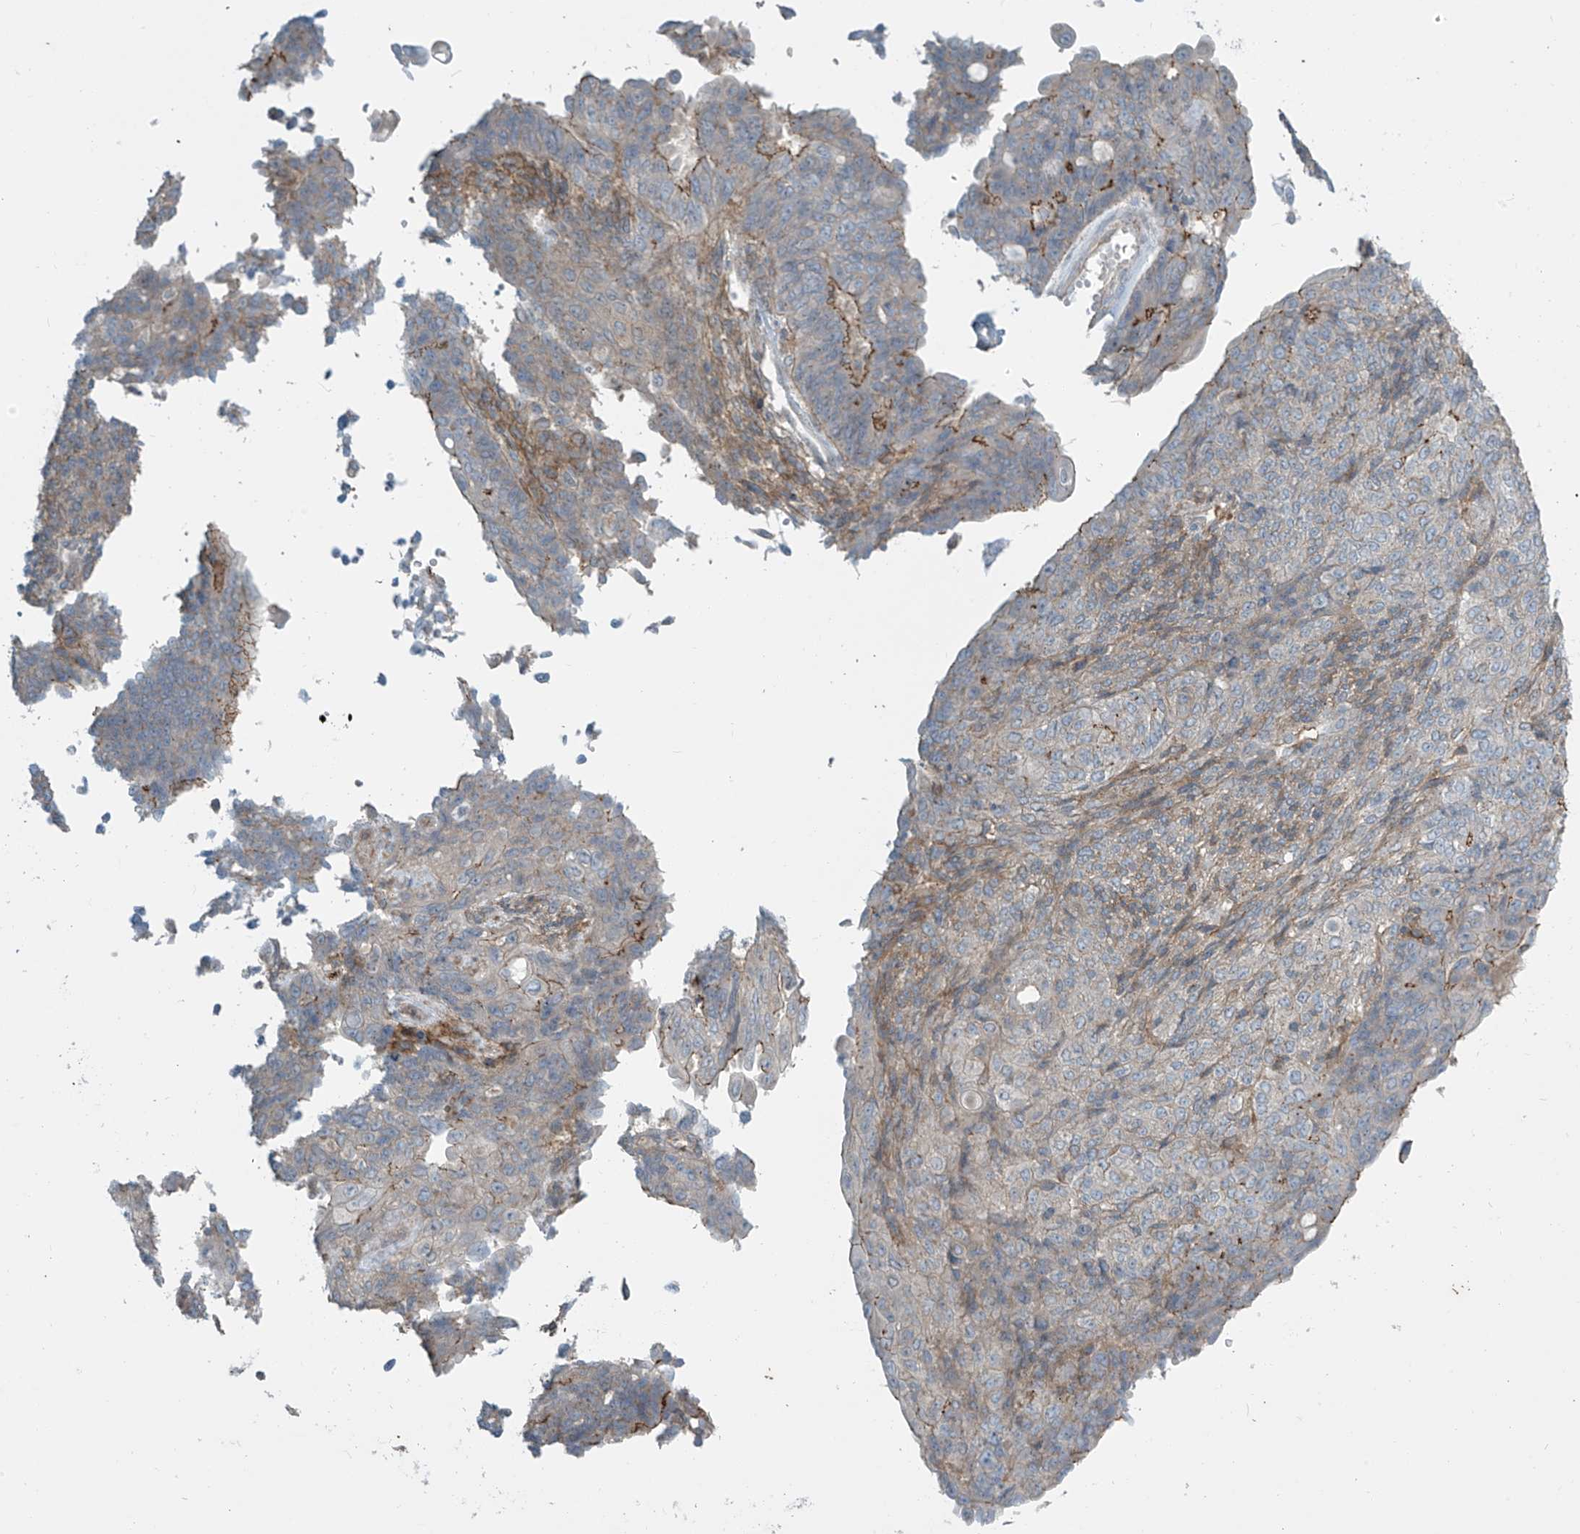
{"staining": {"intensity": "moderate", "quantity": "<25%", "location": "cytoplasmic/membranous"}, "tissue": "endometrial cancer", "cell_type": "Tumor cells", "image_type": "cancer", "snomed": [{"axis": "morphology", "description": "Adenocarcinoma, NOS"}, {"axis": "topography", "description": "Endometrium"}], "caption": "The photomicrograph displays staining of adenocarcinoma (endometrial), revealing moderate cytoplasmic/membranous protein positivity (brown color) within tumor cells. (IHC, brightfield microscopy, high magnification).", "gene": "SLC9A2", "patient": {"sex": "female", "age": 32}}